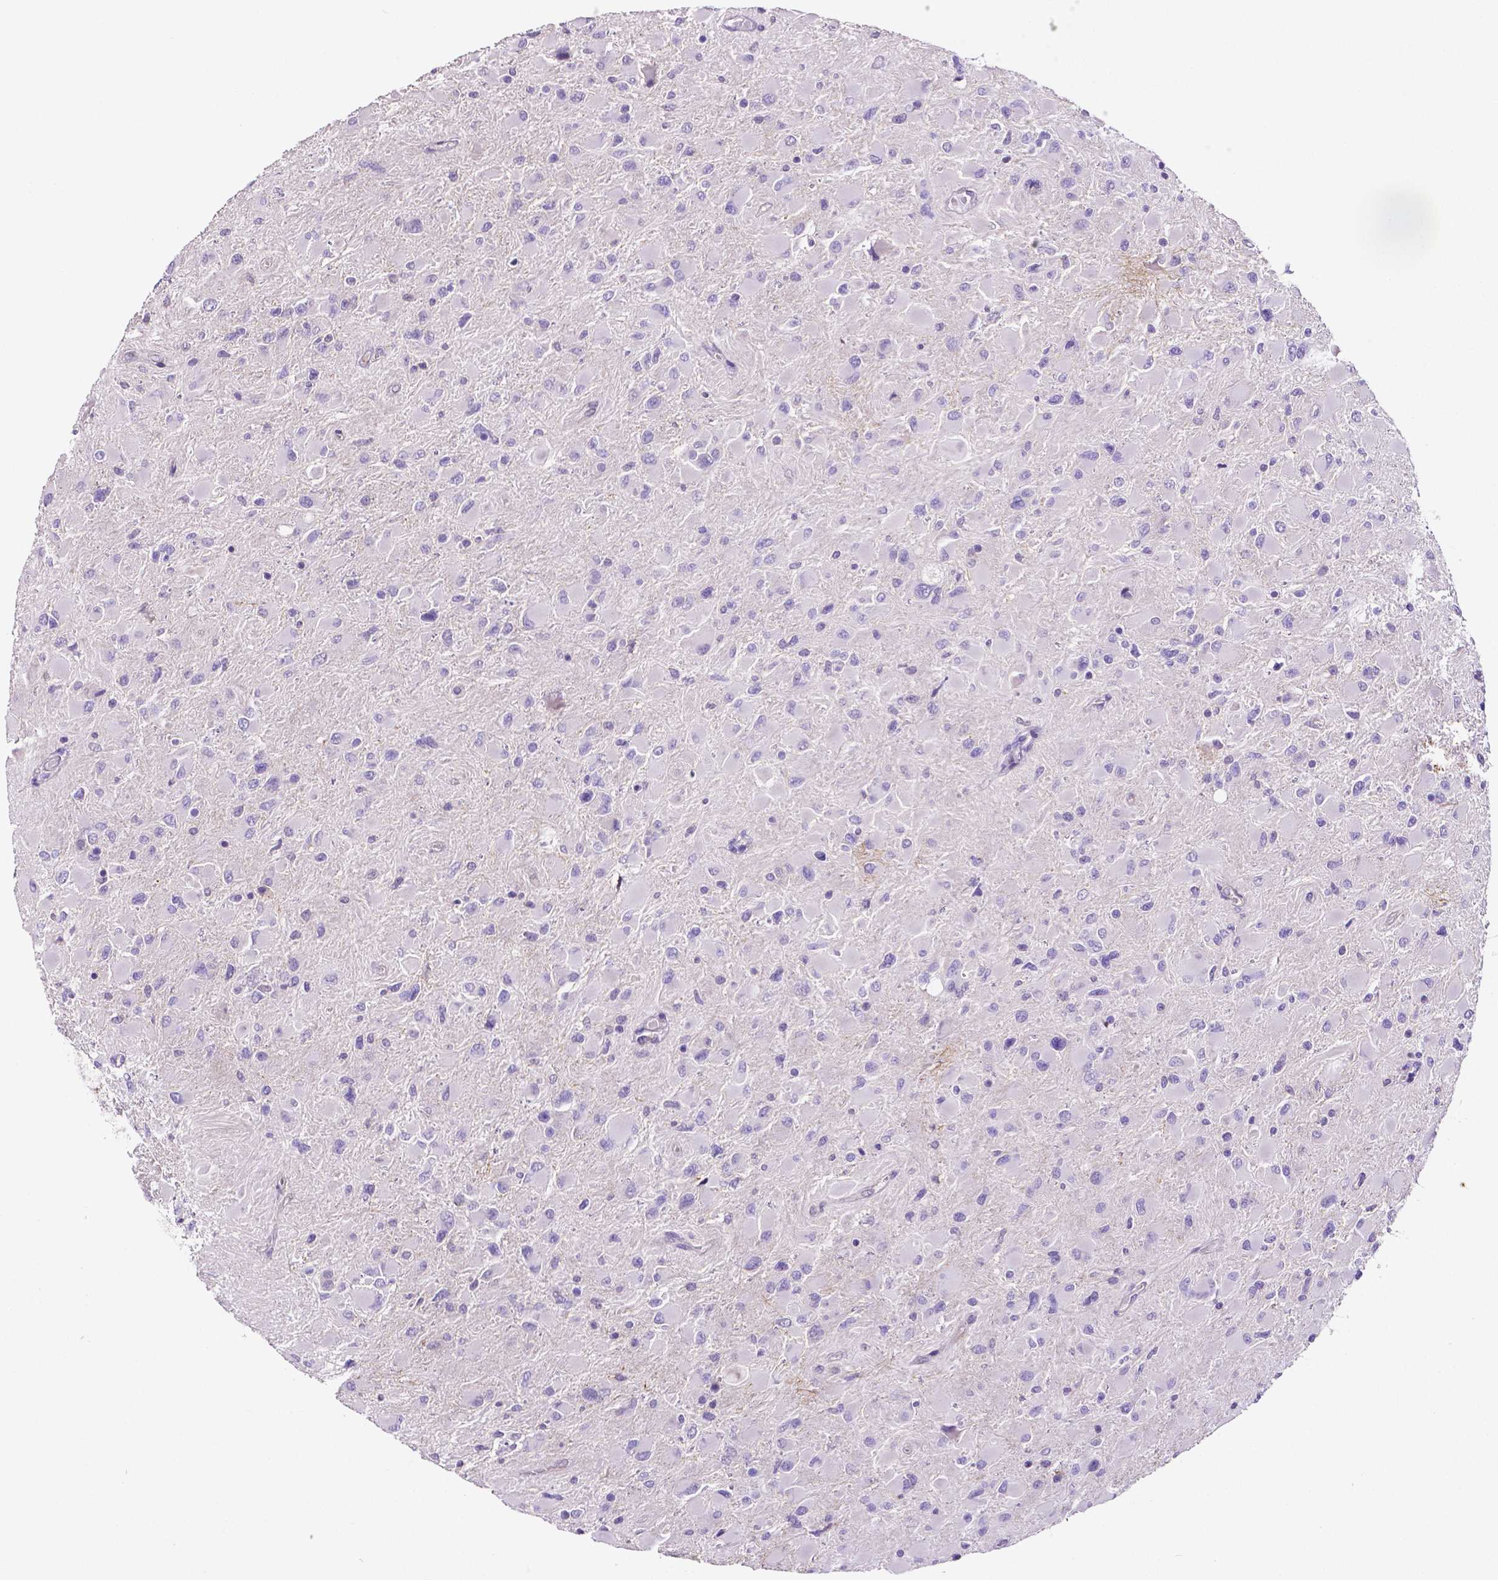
{"staining": {"intensity": "negative", "quantity": "none", "location": "none"}, "tissue": "glioma", "cell_type": "Tumor cells", "image_type": "cancer", "snomed": [{"axis": "morphology", "description": "Glioma, malignant, High grade"}, {"axis": "topography", "description": "Cerebral cortex"}], "caption": "Immunohistochemistry of human high-grade glioma (malignant) displays no staining in tumor cells.", "gene": "MMP9", "patient": {"sex": "female", "age": 36}}